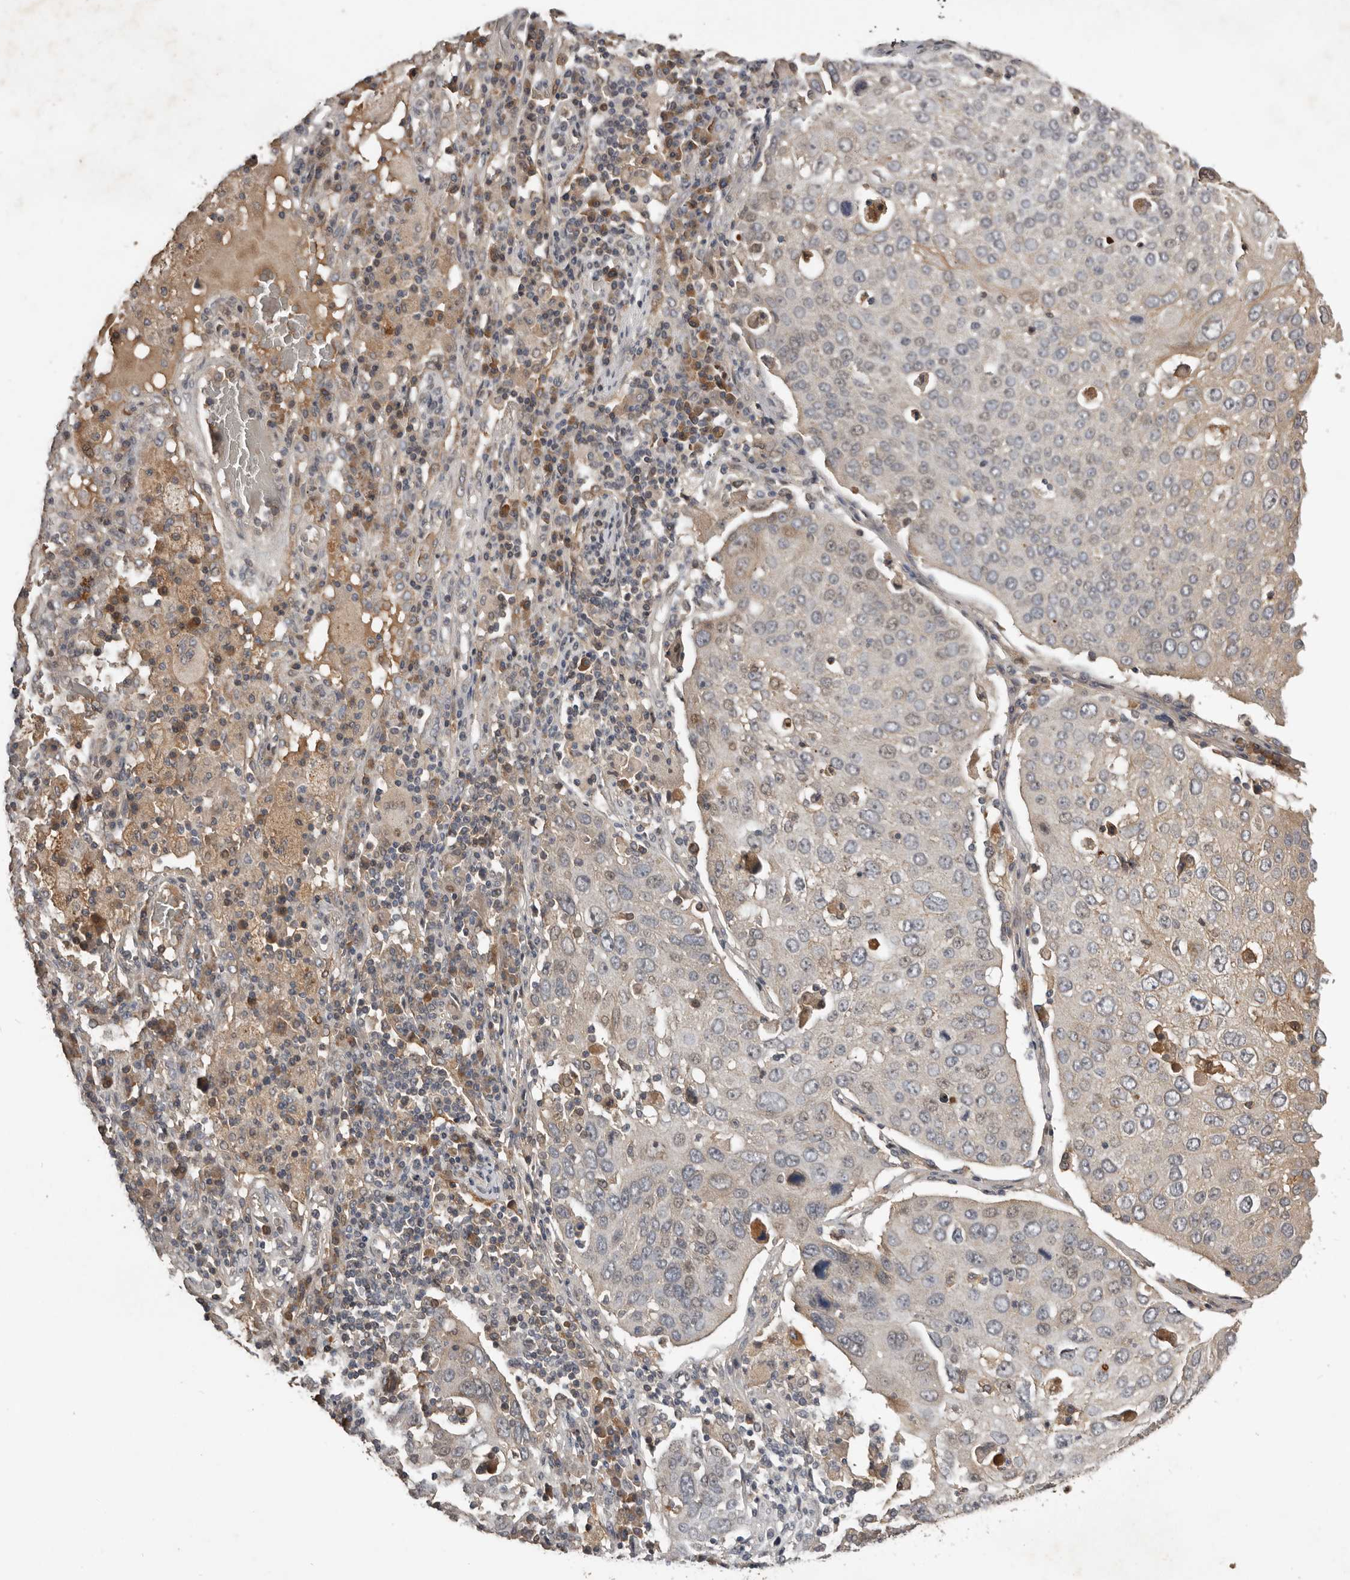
{"staining": {"intensity": "weak", "quantity": "25%-75%", "location": "cytoplasmic/membranous,nuclear"}, "tissue": "lung cancer", "cell_type": "Tumor cells", "image_type": "cancer", "snomed": [{"axis": "morphology", "description": "Squamous cell carcinoma, NOS"}, {"axis": "topography", "description": "Lung"}], "caption": "The immunohistochemical stain labels weak cytoplasmic/membranous and nuclear expression in tumor cells of squamous cell carcinoma (lung) tissue.", "gene": "NMUR1", "patient": {"sex": "male", "age": 65}}